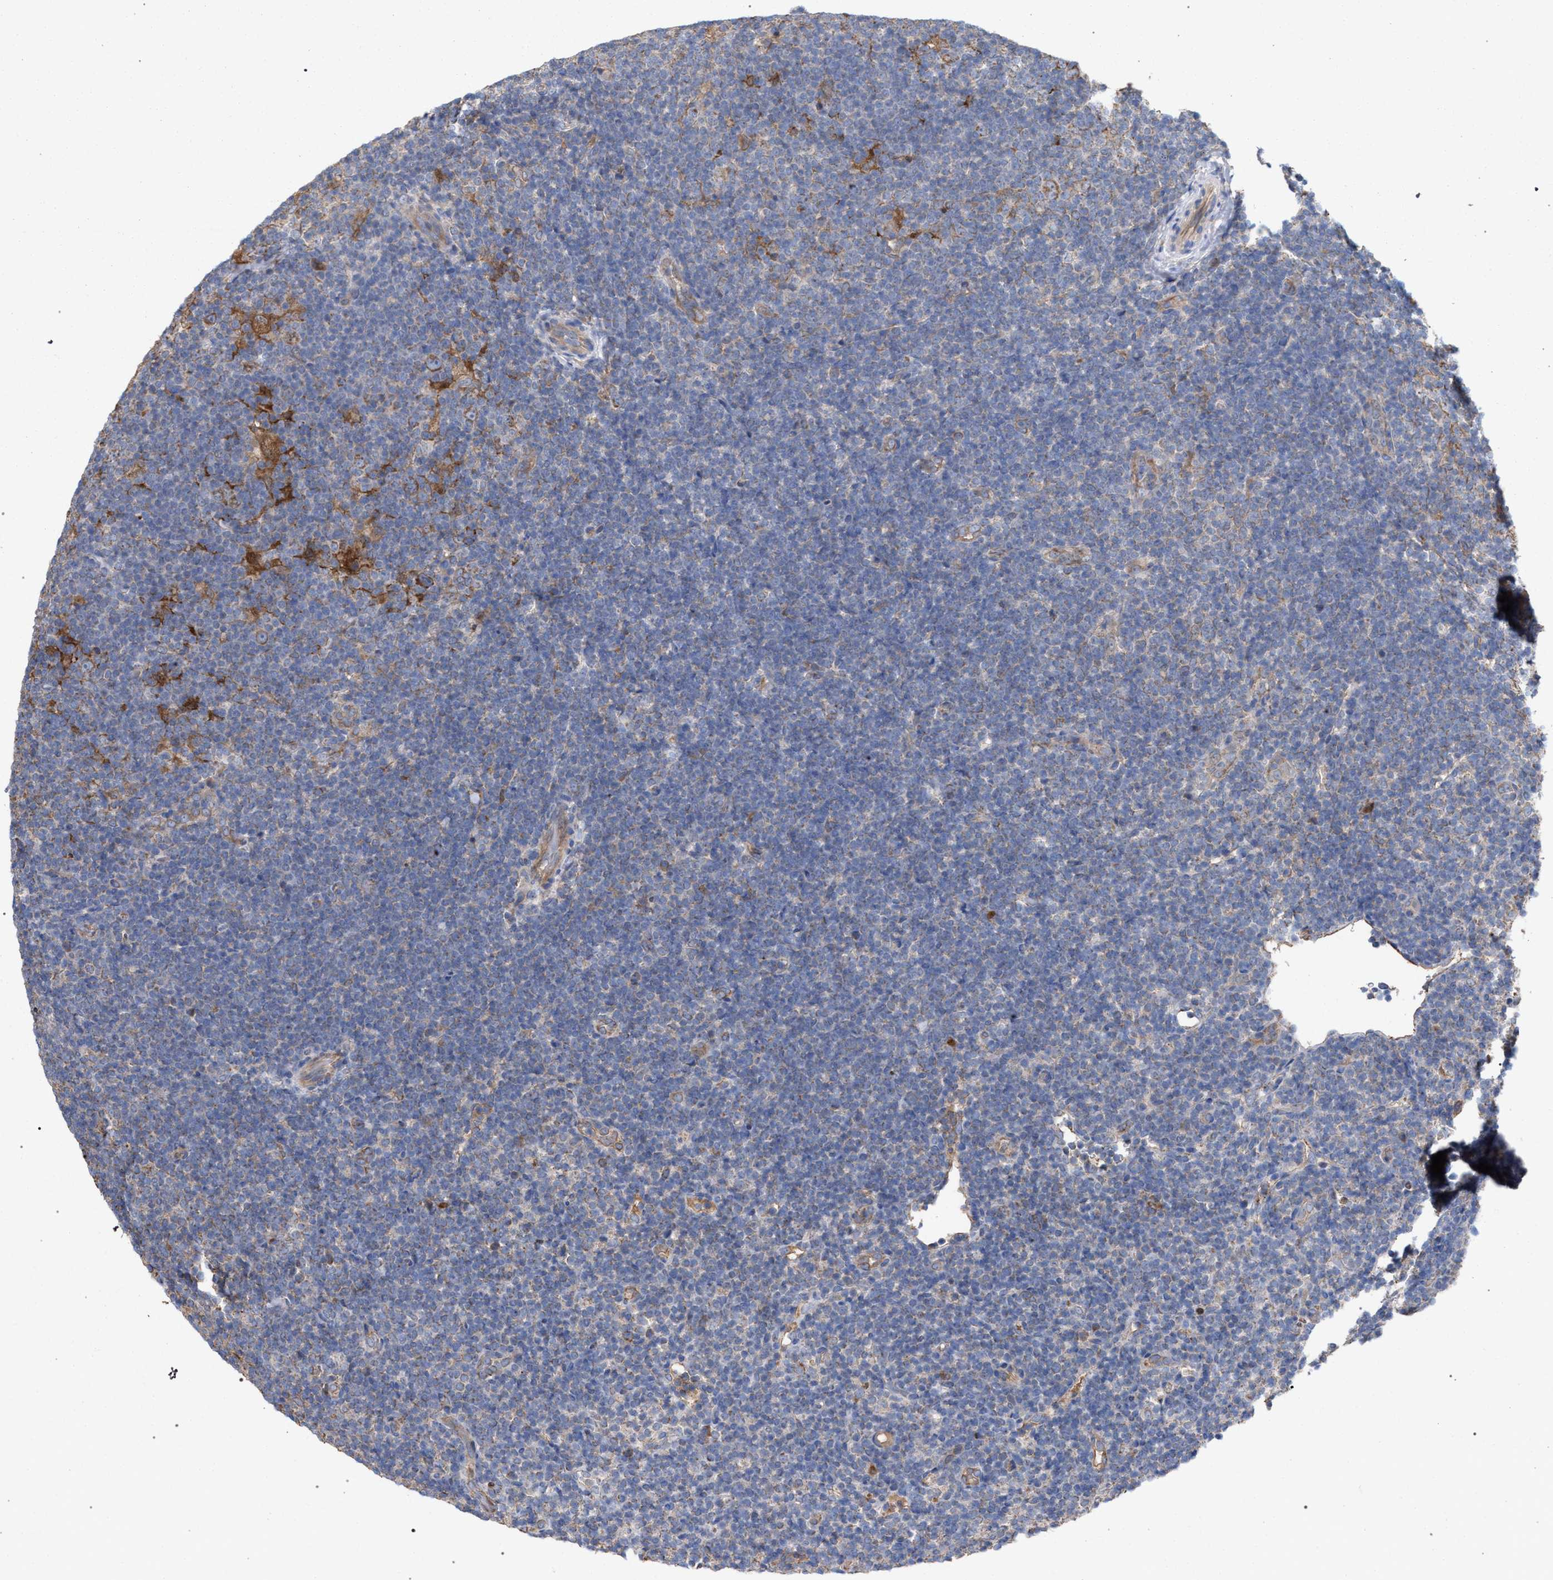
{"staining": {"intensity": "moderate", "quantity": ">75%", "location": "cytoplasmic/membranous"}, "tissue": "lymphoma", "cell_type": "Tumor cells", "image_type": "cancer", "snomed": [{"axis": "morphology", "description": "Hodgkin's disease, NOS"}, {"axis": "topography", "description": "Lymph node"}], "caption": "Immunohistochemistry (IHC) image of human lymphoma stained for a protein (brown), which exhibits medium levels of moderate cytoplasmic/membranous staining in approximately >75% of tumor cells.", "gene": "BCL2L12", "patient": {"sex": "female", "age": 57}}